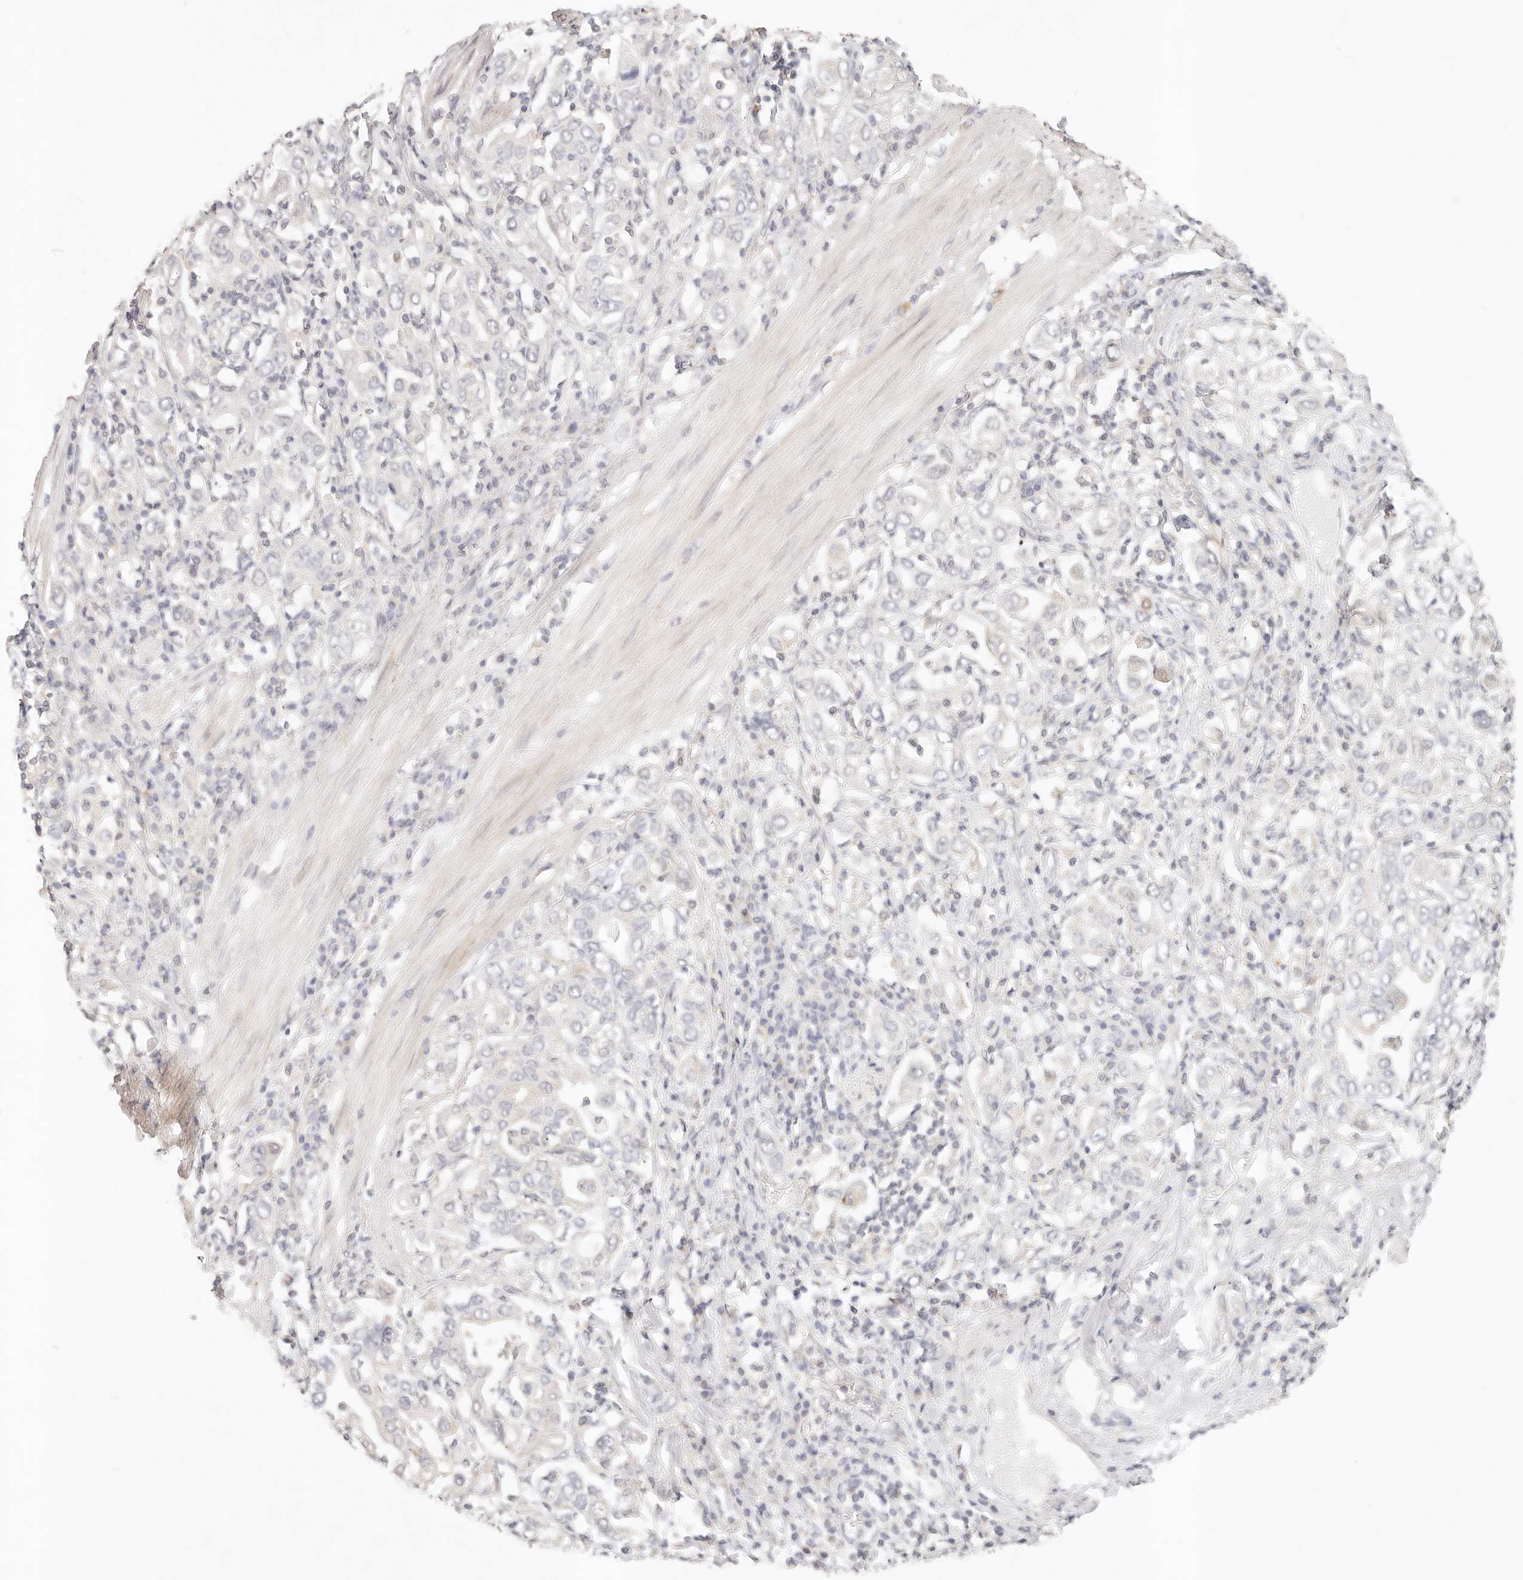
{"staining": {"intensity": "negative", "quantity": "none", "location": "none"}, "tissue": "stomach cancer", "cell_type": "Tumor cells", "image_type": "cancer", "snomed": [{"axis": "morphology", "description": "Adenocarcinoma, NOS"}, {"axis": "topography", "description": "Stomach, upper"}], "caption": "The immunohistochemistry micrograph has no significant expression in tumor cells of stomach cancer (adenocarcinoma) tissue.", "gene": "GPR156", "patient": {"sex": "male", "age": 62}}